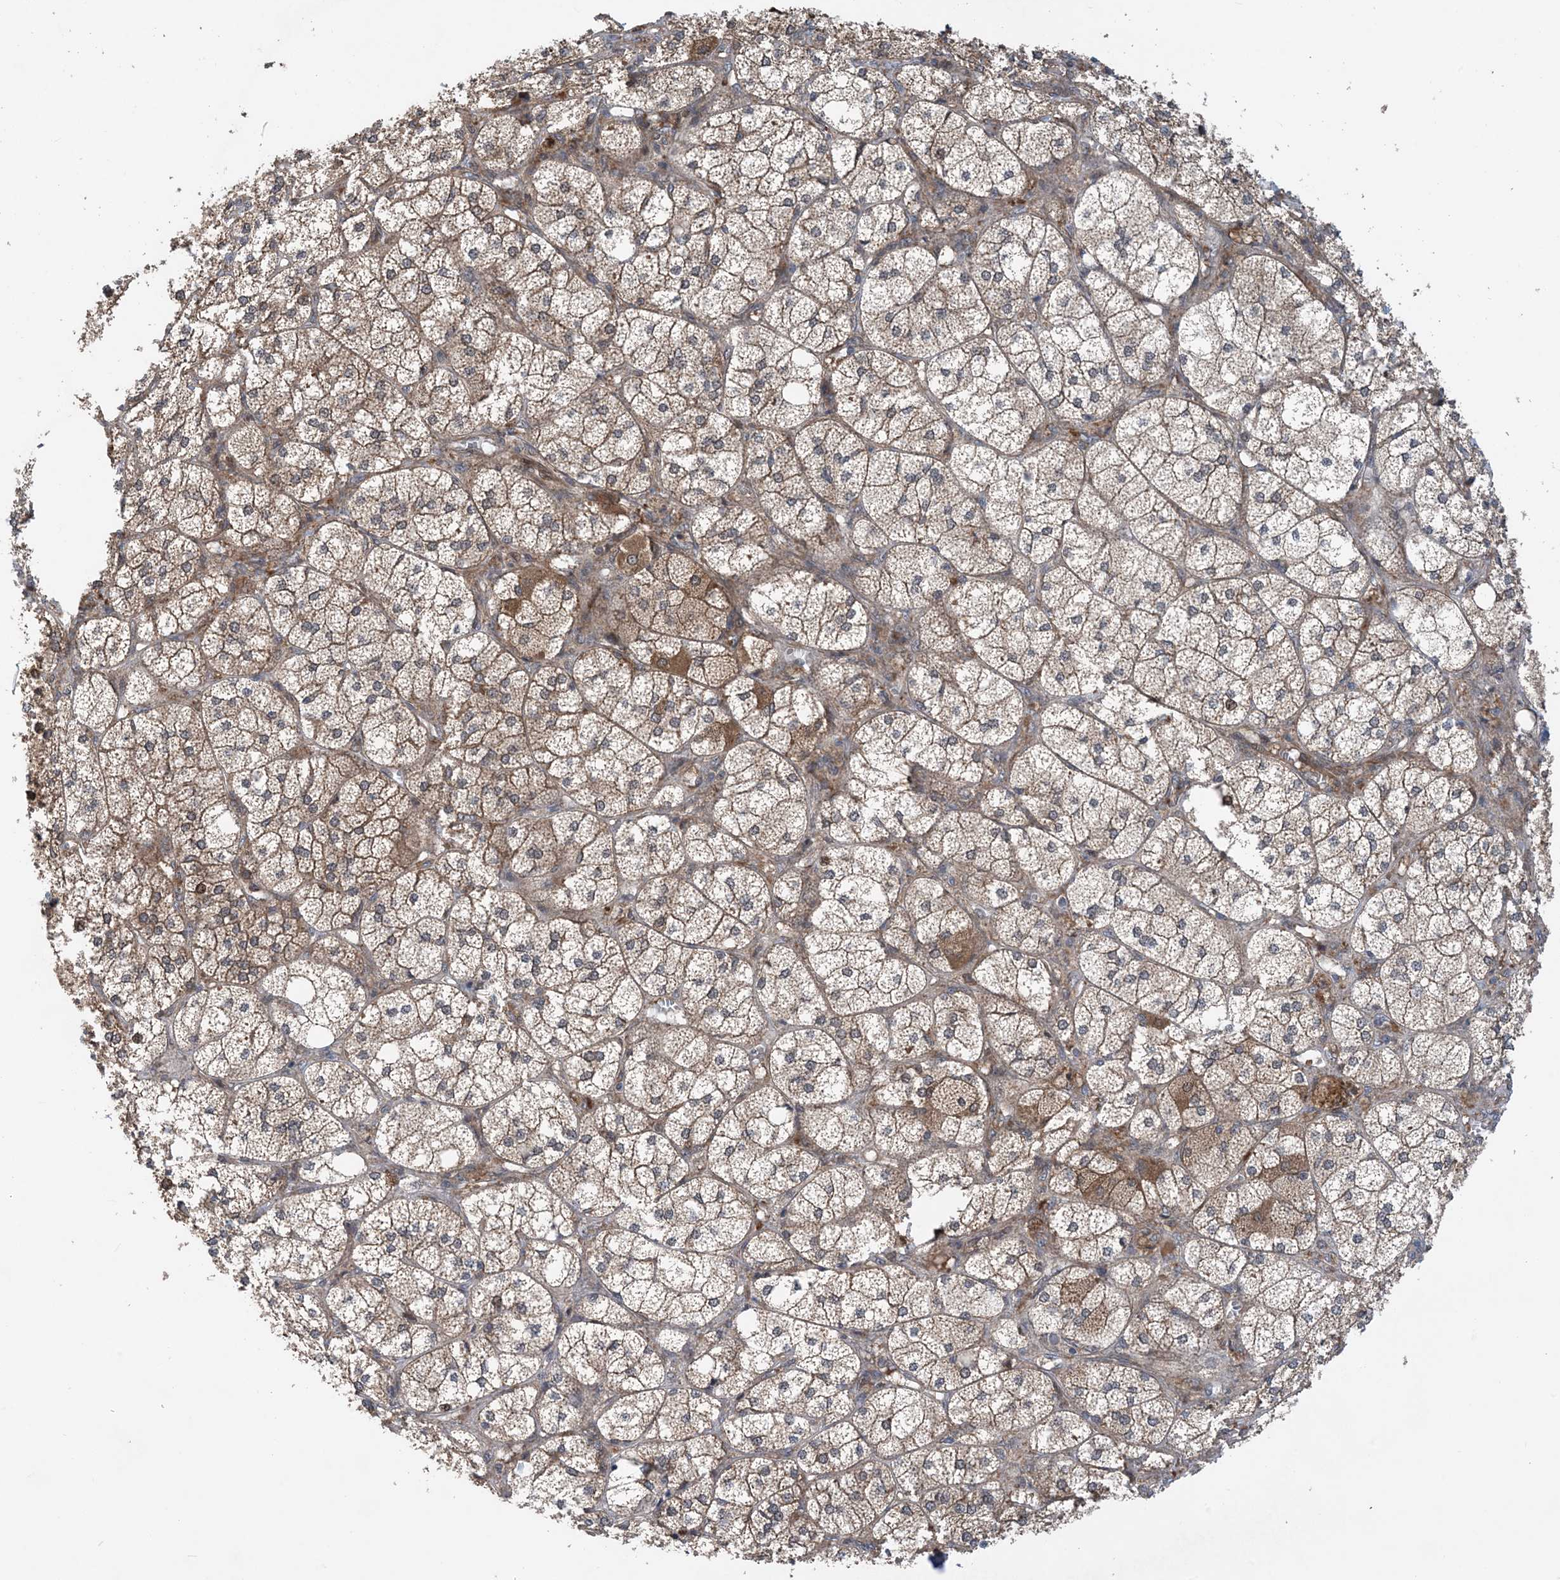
{"staining": {"intensity": "strong", "quantity": "25%-75%", "location": "cytoplasmic/membranous,nuclear"}, "tissue": "adrenal gland", "cell_type": "Glandular cells", "image_type": "normal", "snomed": [{"axis": "morphology", "description": "Normal tissue, NOS"}, {"axis": "topography", "description": "Adrenal gland"}], "caption": "Approximately 25%-75% of glandular cells in unremarkable human adrenal gland exhibit strong cytoplasmic/membranous,nuclear protein expression as visualized by brown immunohistochemical staining.", "gene": "HEMK1", "patient": {"sex": "female", "age": 61}}